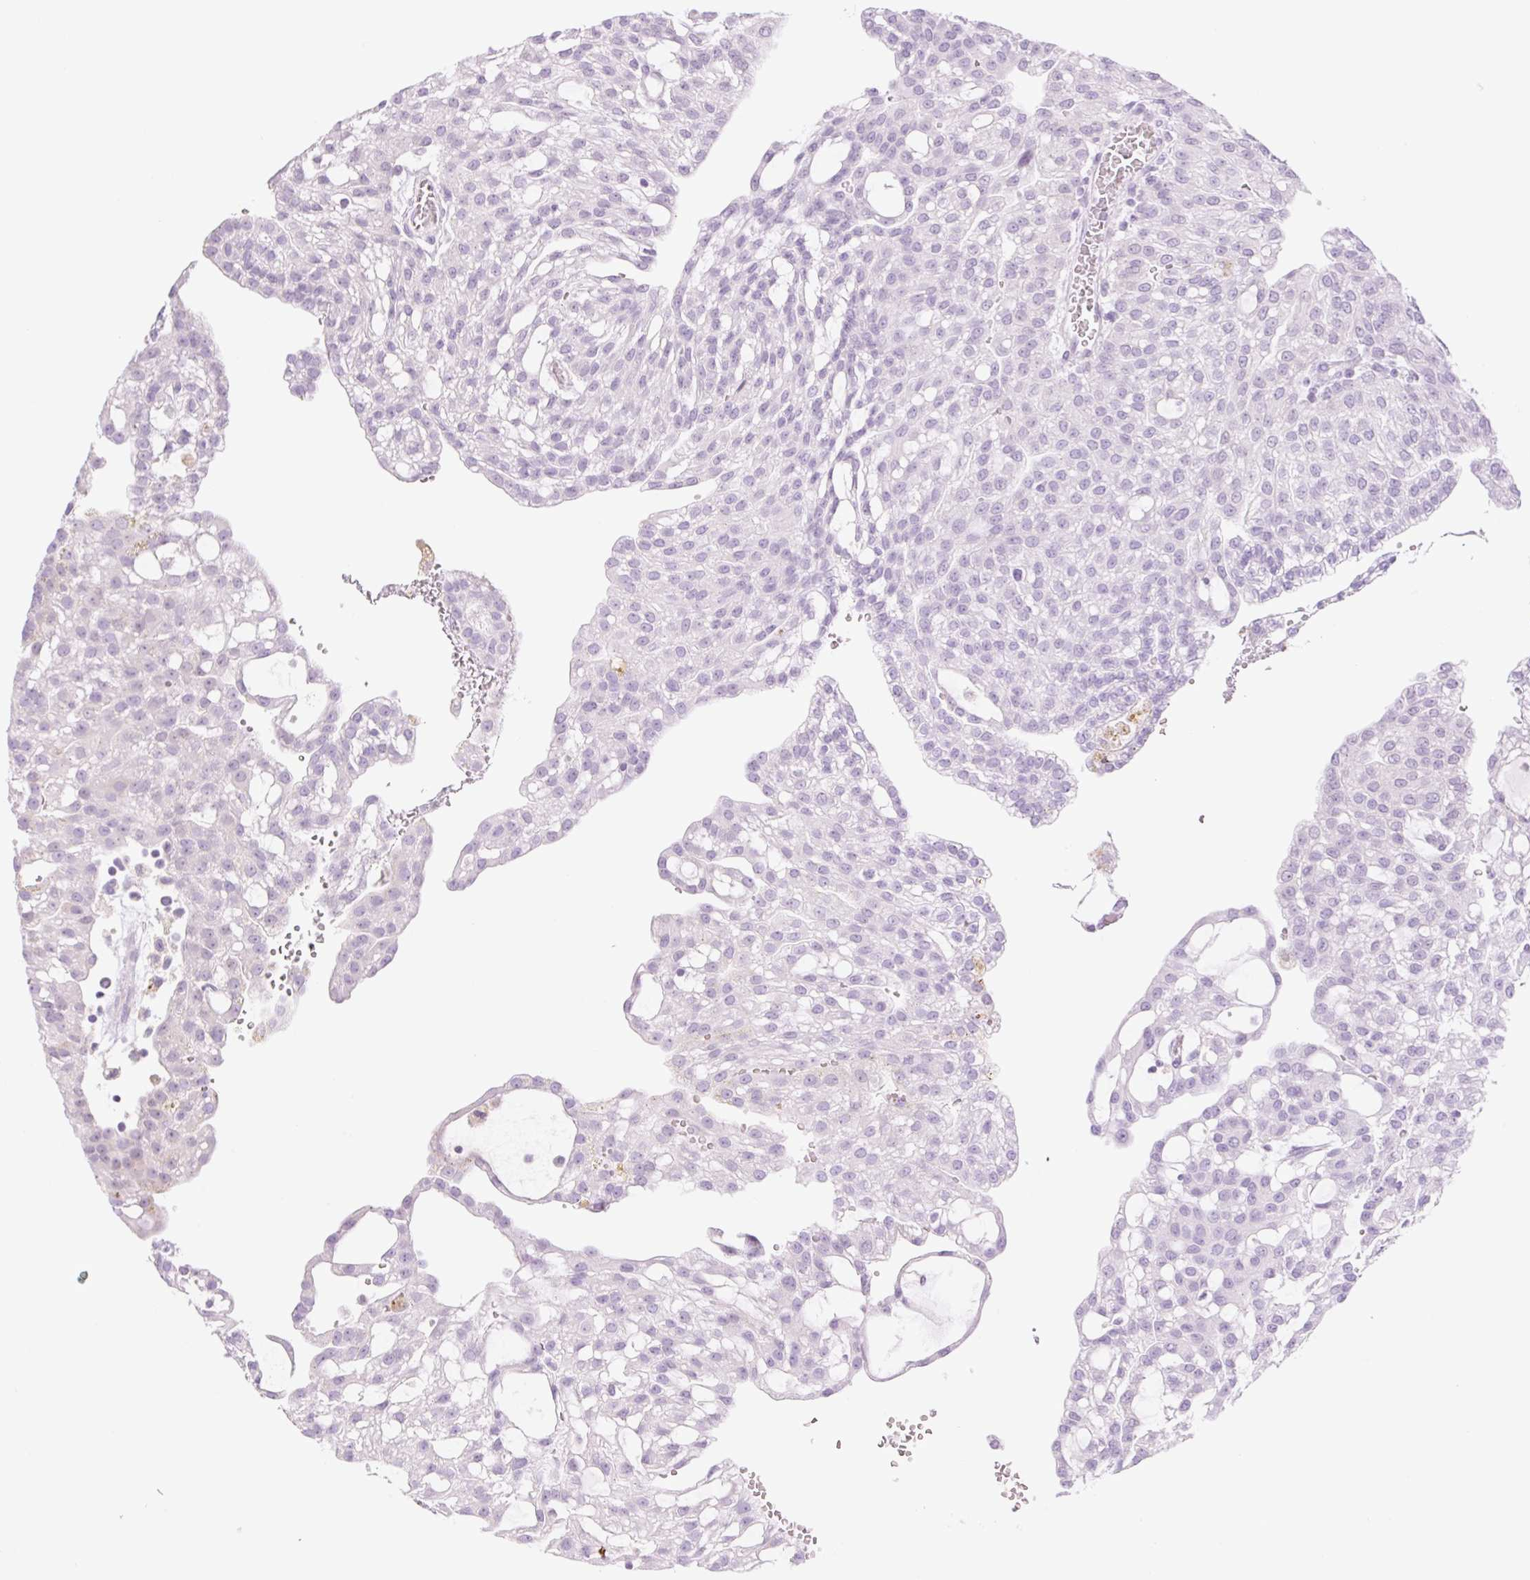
{"staining": {"intensity": "negative", "quantity": "none", "location": "none"}, "tissue": "renal cancer", "cell_type": "Tumor cells", "image_type": "cancer", "snomed": [{"axis": "morphology", "description": "Adenocarcinoma, NOS"}, {"axis": "topography", "description": "Kidney"}], "caption": "A histopathology image of human renal adenocarcinoma is negative for staining in tumor cells.", "gene": "TBX15", "patient": {"sex": "male", "age": 63}}